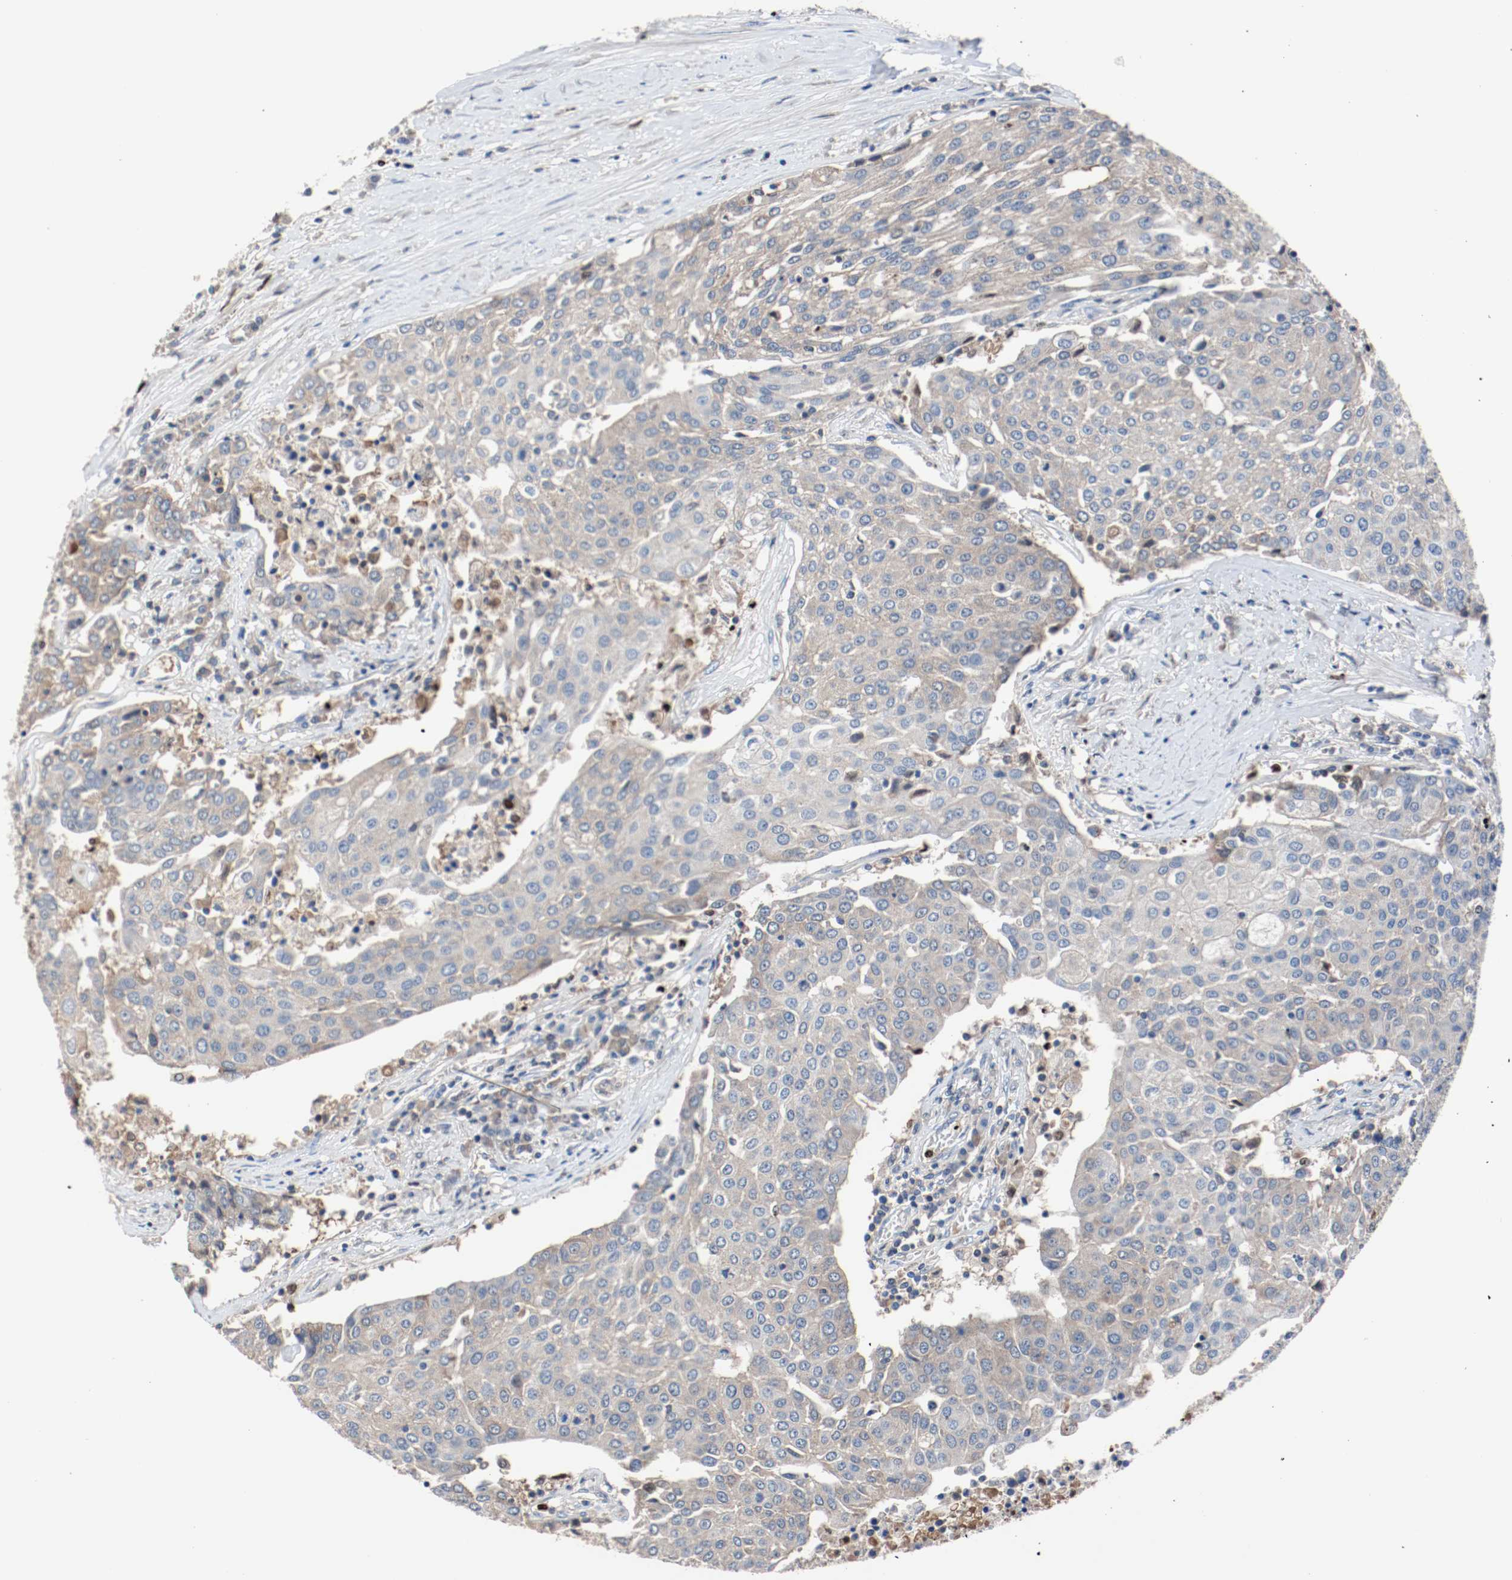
{"staining": {"intensity": "negative", "quantity": "none", "location": "none"}, "tissue": "urothelial cancer", "cell_type": "Tumor cells", "image_type": "cancer", "snomed": [{"axis": "morphology", "description": "Urothelial carcinoma, High grade"}, {"axis": "topography", "description": "Urinary bladder"}], "caption": "DAB (3,3'-diaminobenzidine) immunohistochemical staining of human urothelial cancer displays no significant expression in tumor cells.", "gene": "BLK", "patient": {"sex": "female", "age": 85}}